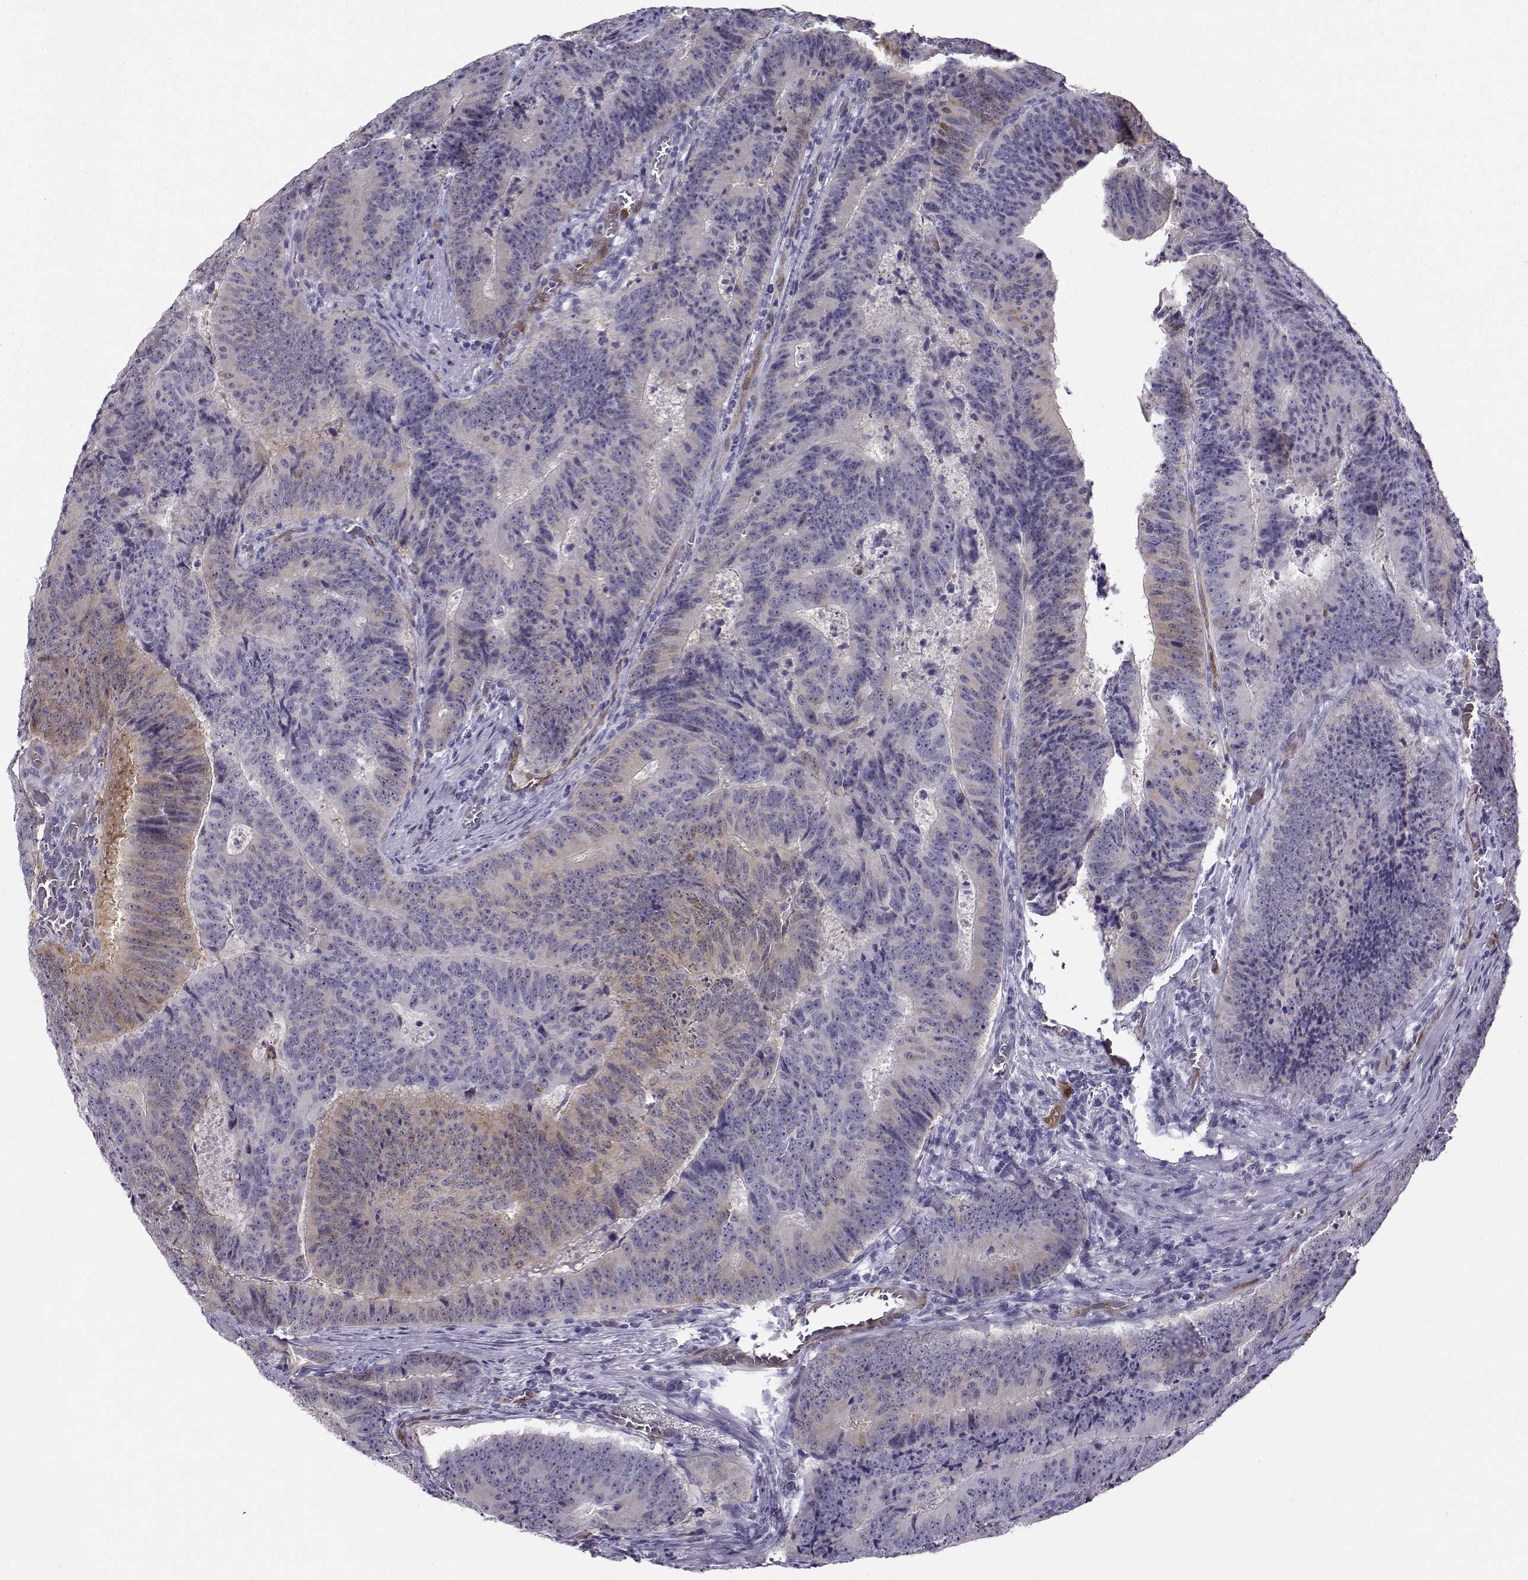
{"staining": {"intensity": "moderate", "quantity": "<25%", "location": "cytoplasmic/membranous"}, "tissue": "colorectal cancer", "cell_type": "Tumor cells", "image_type": "cancer", "snomed": [{"axis": "morphology", "description": "Adenocarcinoma, NOS"}, {"axis": "topography", "description": "Colon"}], "caption": "A low amount of moderate cytoplasmic/membranous staining is appreciated in about <25% of tumor cells in colorectal cancer tissue.", "gene": "NQO1", "patient": {"sex": "female", "age": 82}}